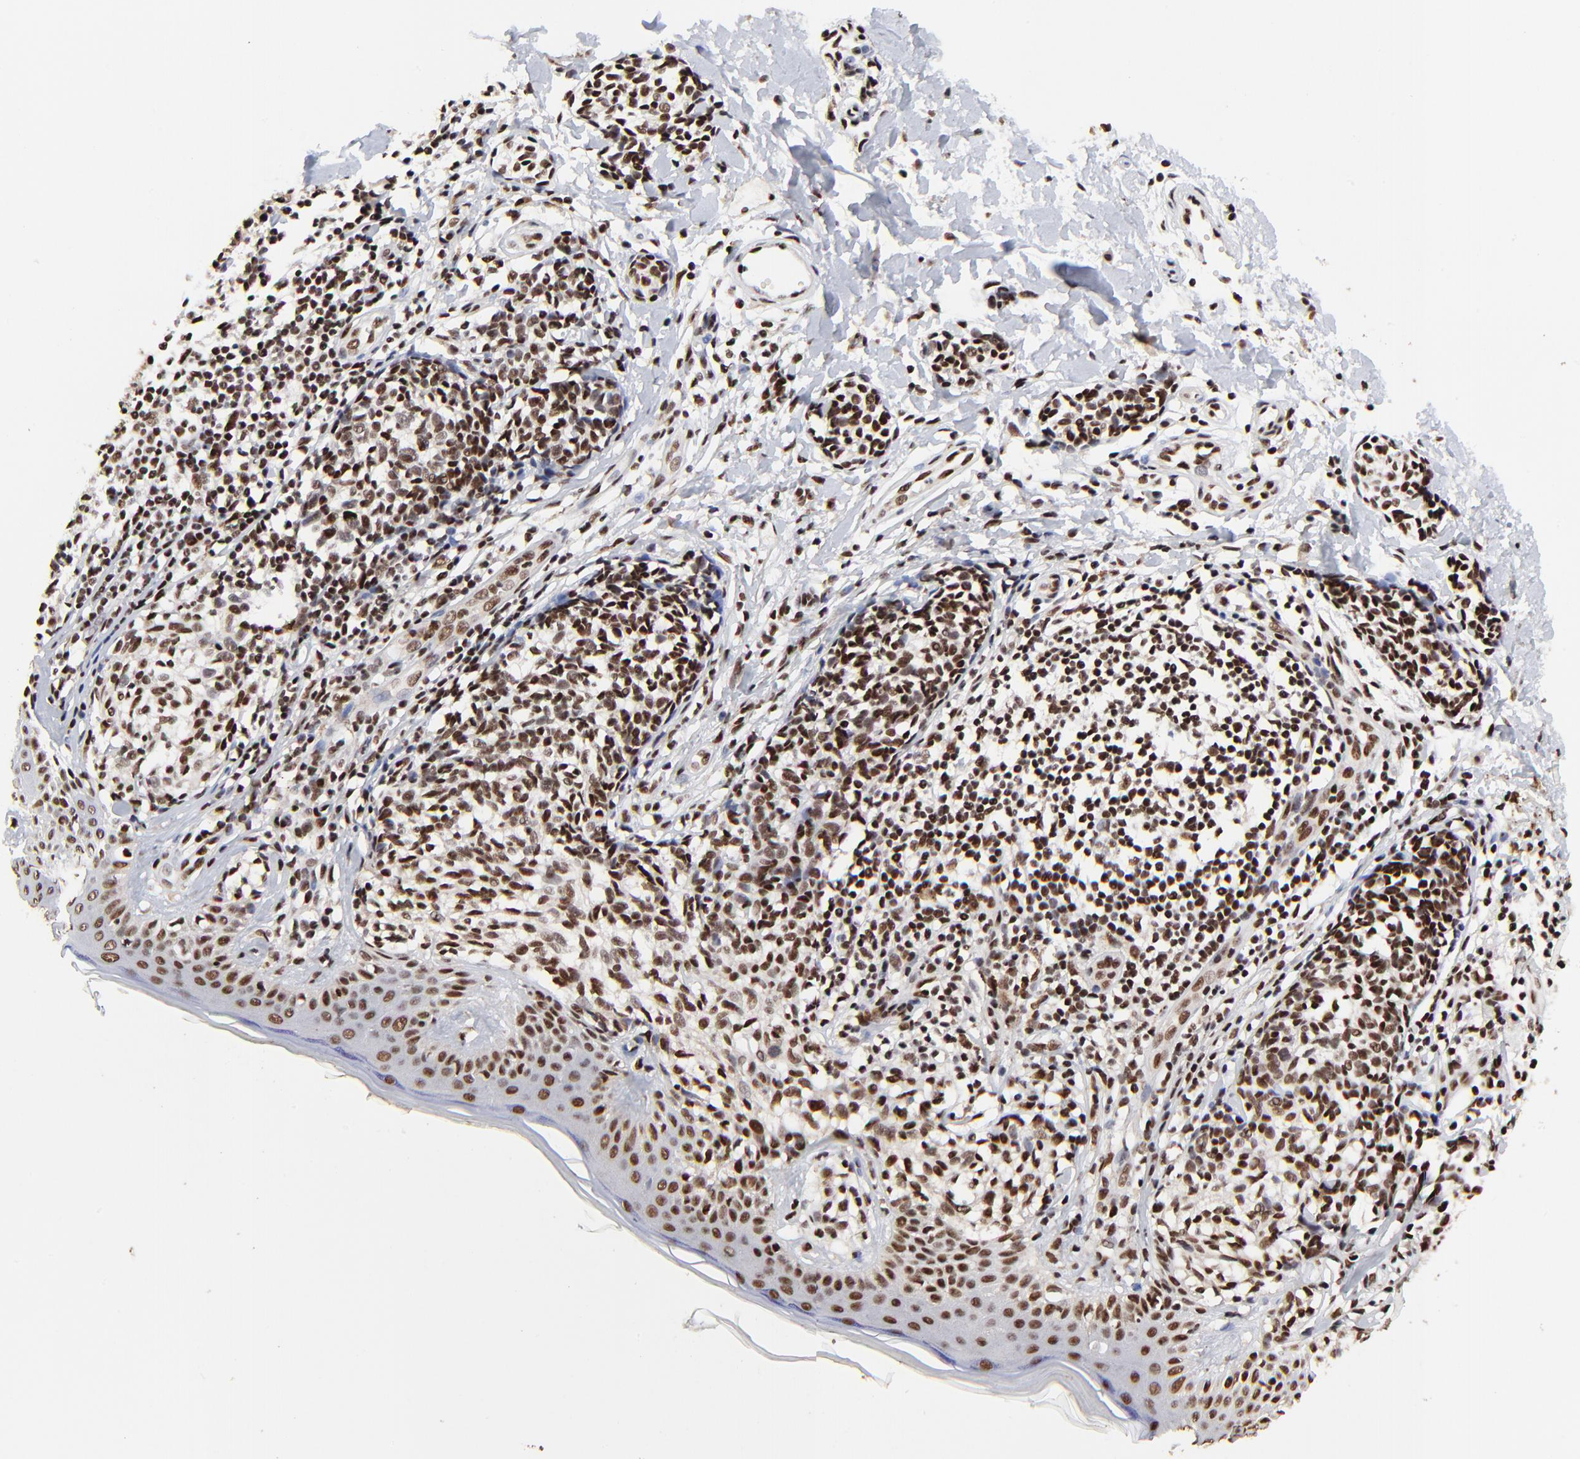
{"staining": {"intensity": "moderate", "quantity": ">75%", "location": "nuclear"}, "tissue": "melanoma", "cell_type": "Tumor cells", "image_type": "cancer", "snomed": [{"axis": "morphology", "description": "Malignant melanoma, NOS"}, {"axis": "topography", "description": "Skin"}], "caption": "Immunohistochemical staining of human melanoma demonstrates medium levels of moderate nuclear positivity in about >75% of tumor cells.", "gene": "RBM22", "patient": {"sex": "male", "age": 67}}